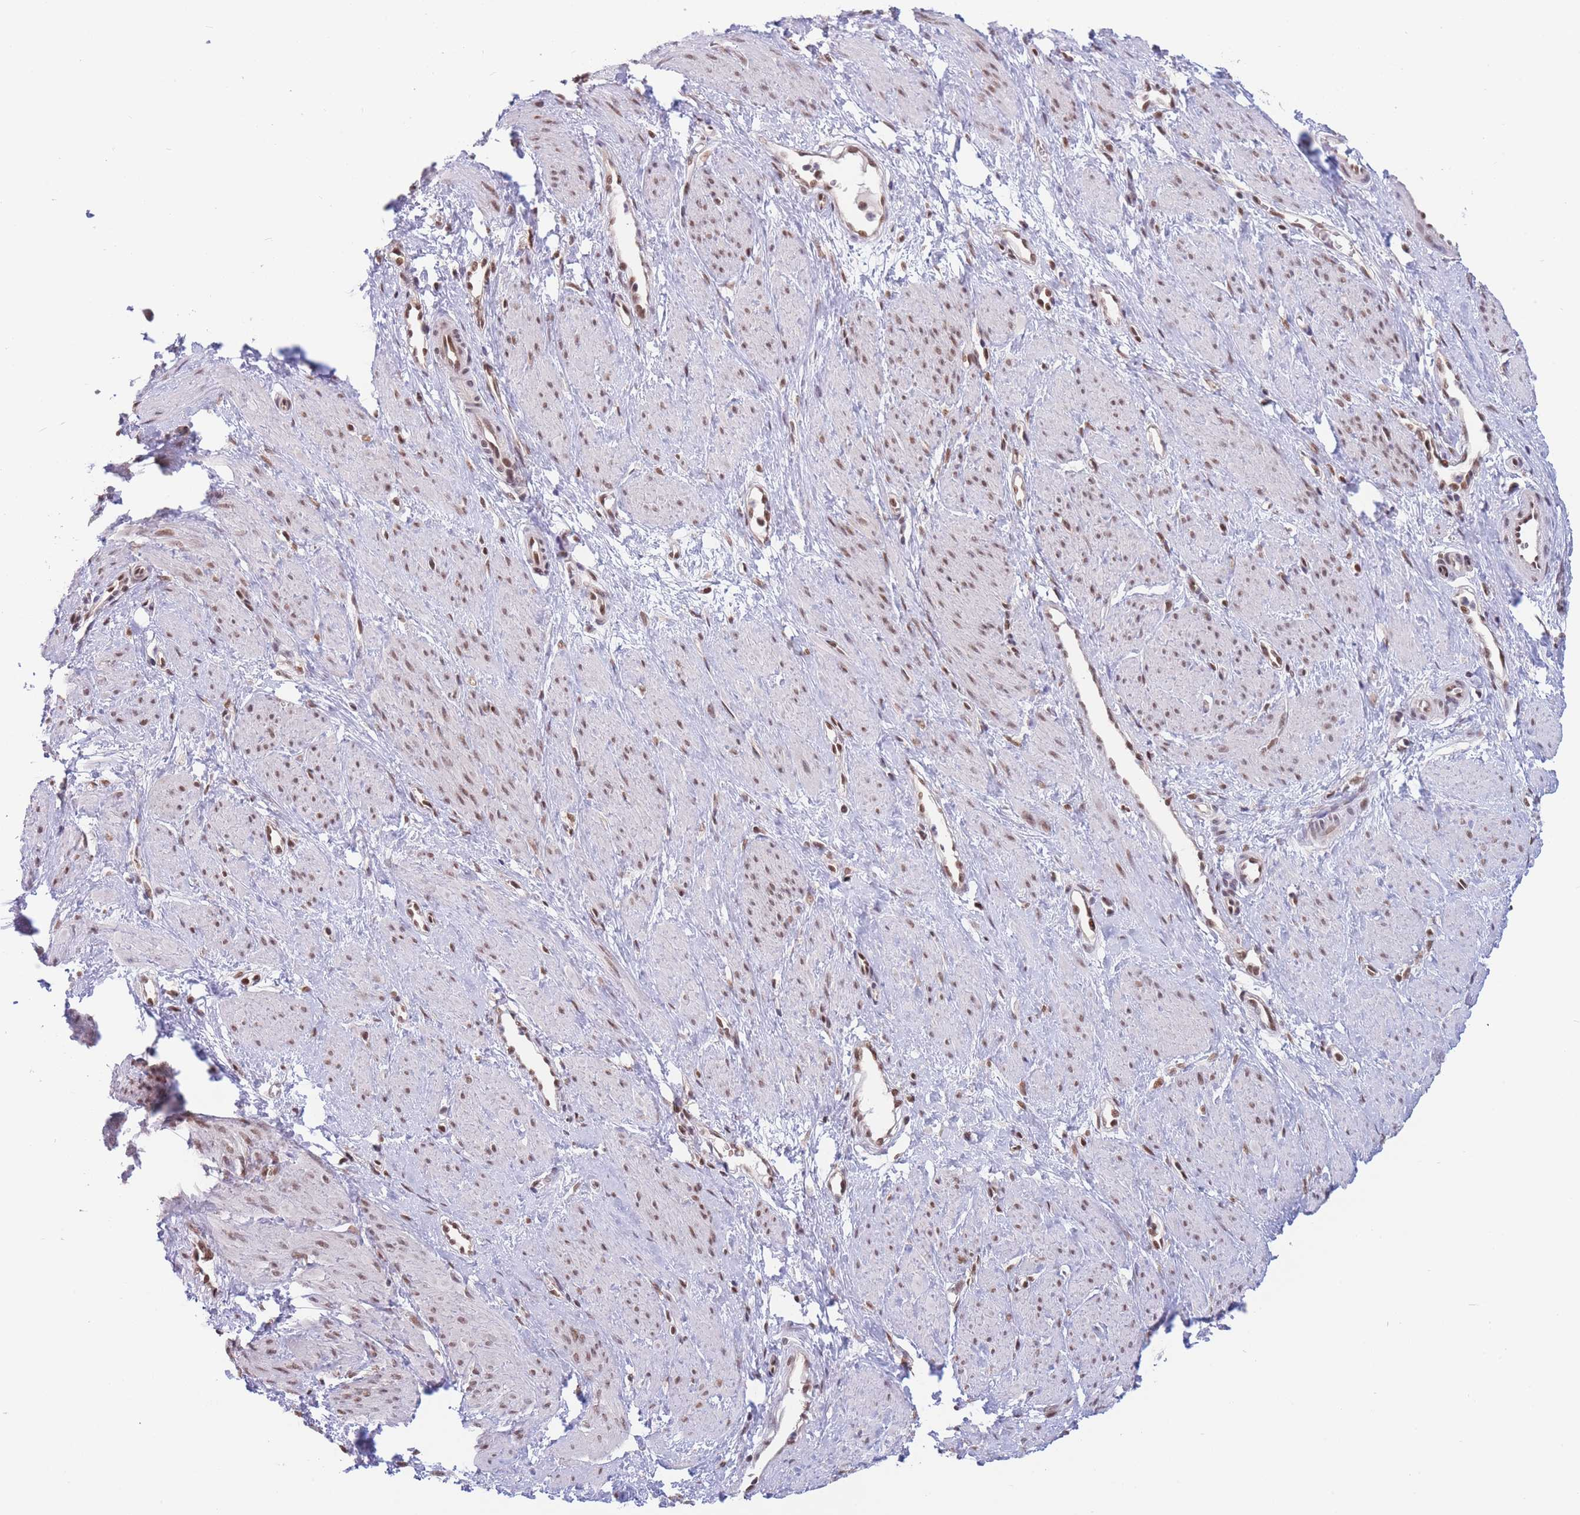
{"staining": {"intensity": "moderate", "quantity": "25%-75%", "location": "nuclear"}, "tissue": "smooth muscle", "cell_type": "Smooth muscle cells", "image_type": "normal", "snomed": [{"axis": "morphology", "description": "Normal tissue, NOS"}, {"axis": "topography", "description": "Smooth muscle"}, {"axis": "topography", "description": "Uterus"}], "caption": "A brown stain labels moderate nuclear positivity of a protein in smooth muscle cells of unremarkable smooth muscle.", "gene": "SMAD9", "patient": {"sex": "female", "age": 39}}